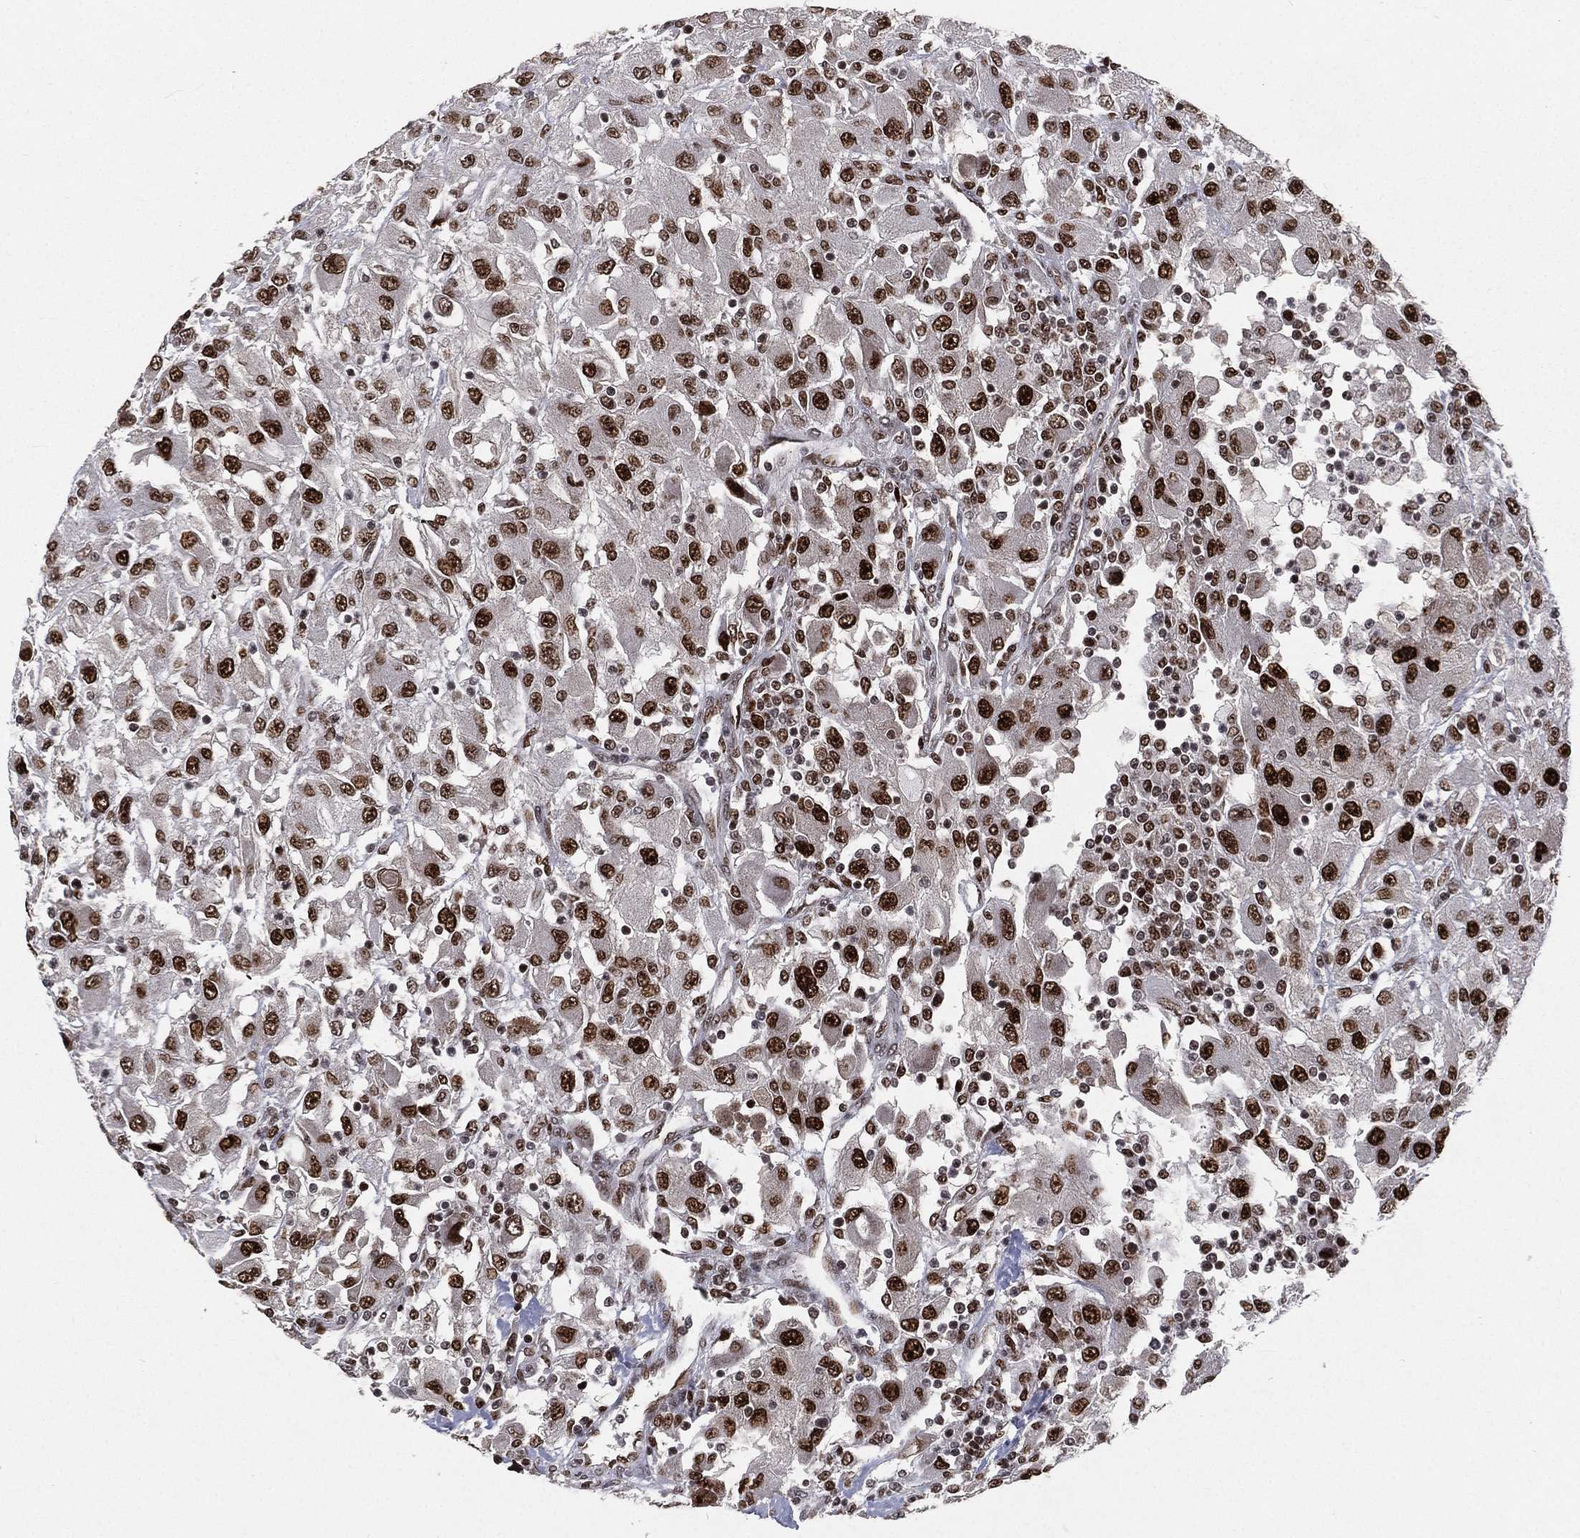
{"staining": {"intensity": "strong", "quantity": ">75%", "location": "nuclear"}, "tissue": "renal cancer", "cell_type": "Tumor cells", "image_type": "cancer", "snomed": [{"axis": "morphology", "description": "Adenocarcinoma, NOS"}, {"axis": "topography", "description": "Kidney"}], "caption": "A micrograph of human renal cancer stained for a protein displays strong nuclear brown staining in tumor cells.", "gene": "POLB", "patient": {"sex": "female", "age": 67}}